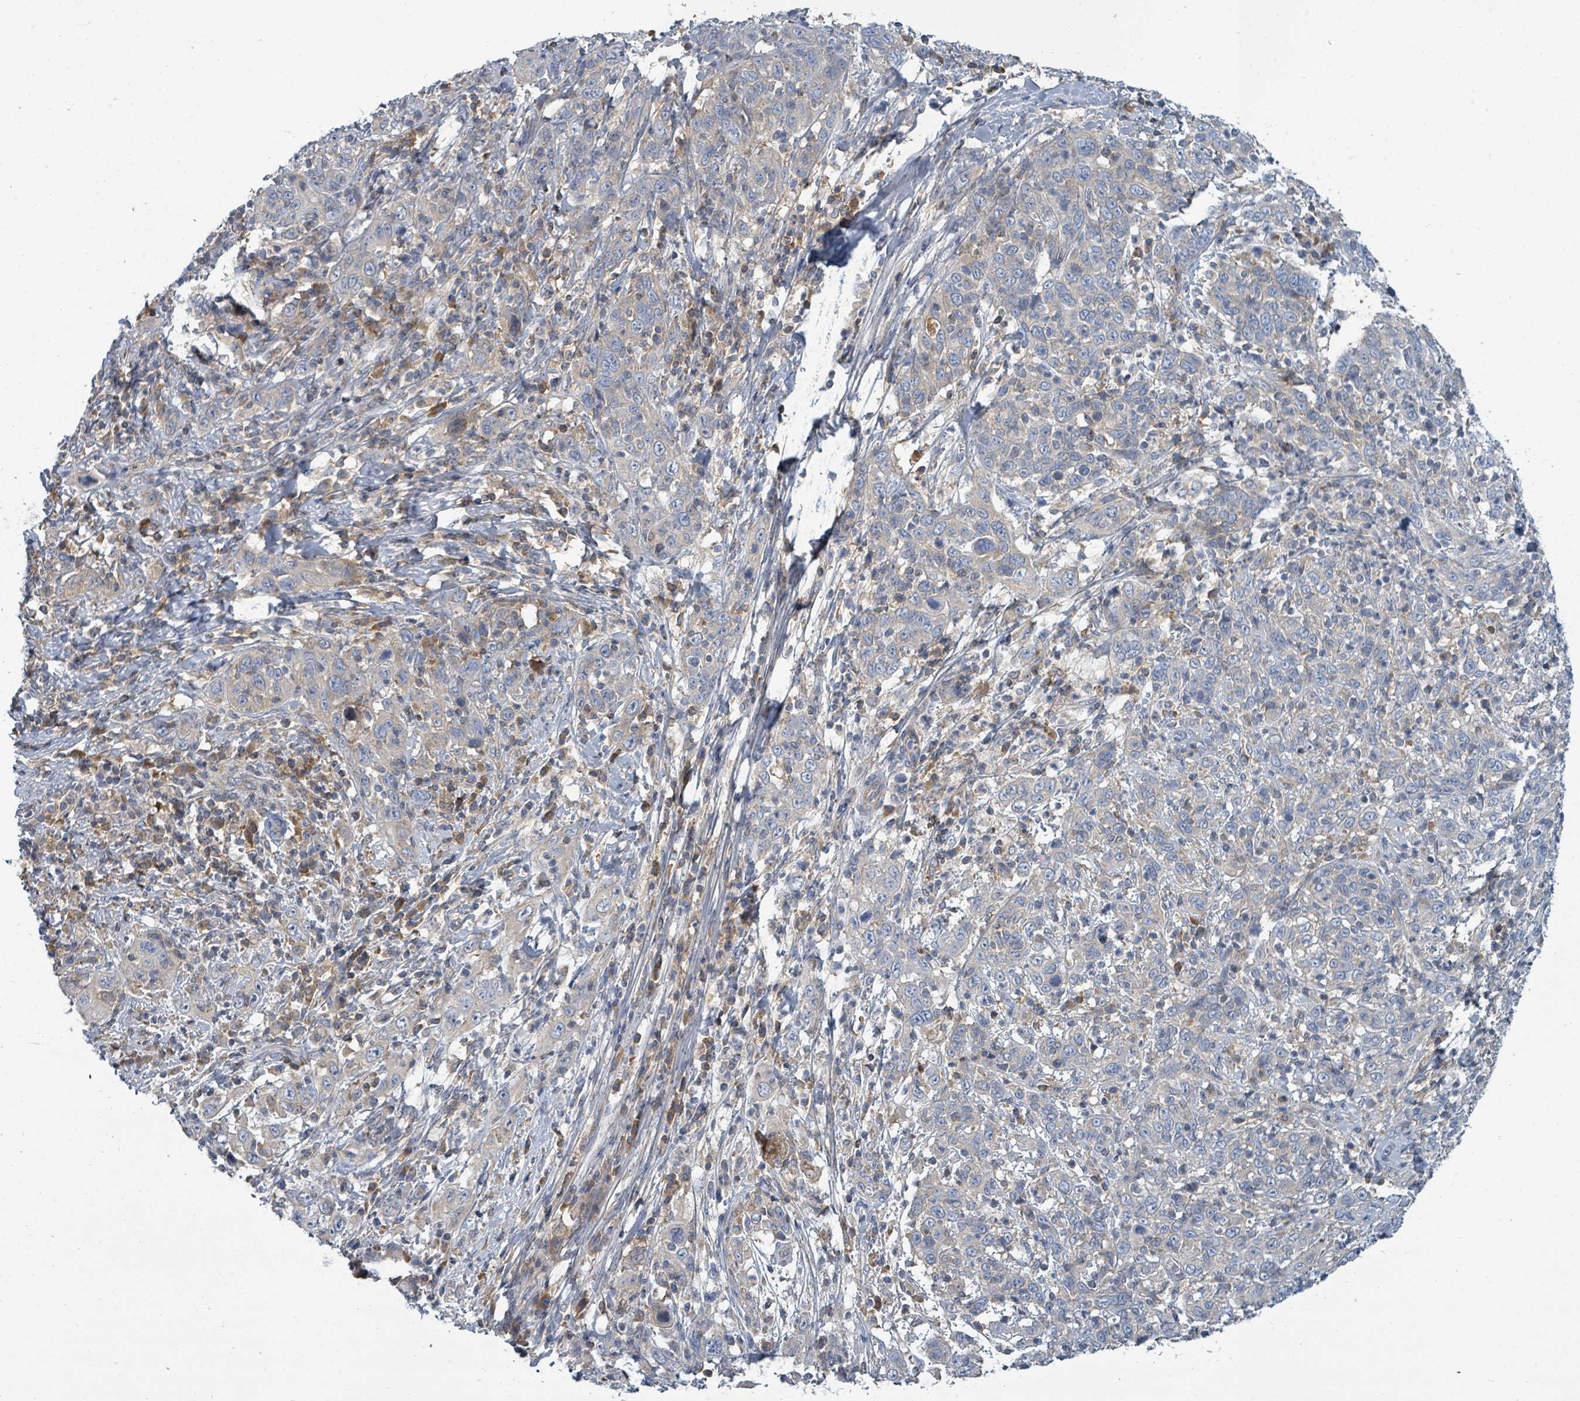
{"staining": {"intensity": "negative", "quantity": "none", "location": "none"}, "tissue": "cervical cancer", "cell_type": "Tumor cells", "image_type": "cancer", "snomed": [{"axis": "morphology", "description": "Squamous cell carcinoma, NOS"}, {"axis": "topography", "description": "Cervix"}], "caption": "This is an IHC micrograph of cervical cancer. There is no expression in tumor cells.", "gene": "SLC25A23", "patient": {"sex": "female", "age": 46}}